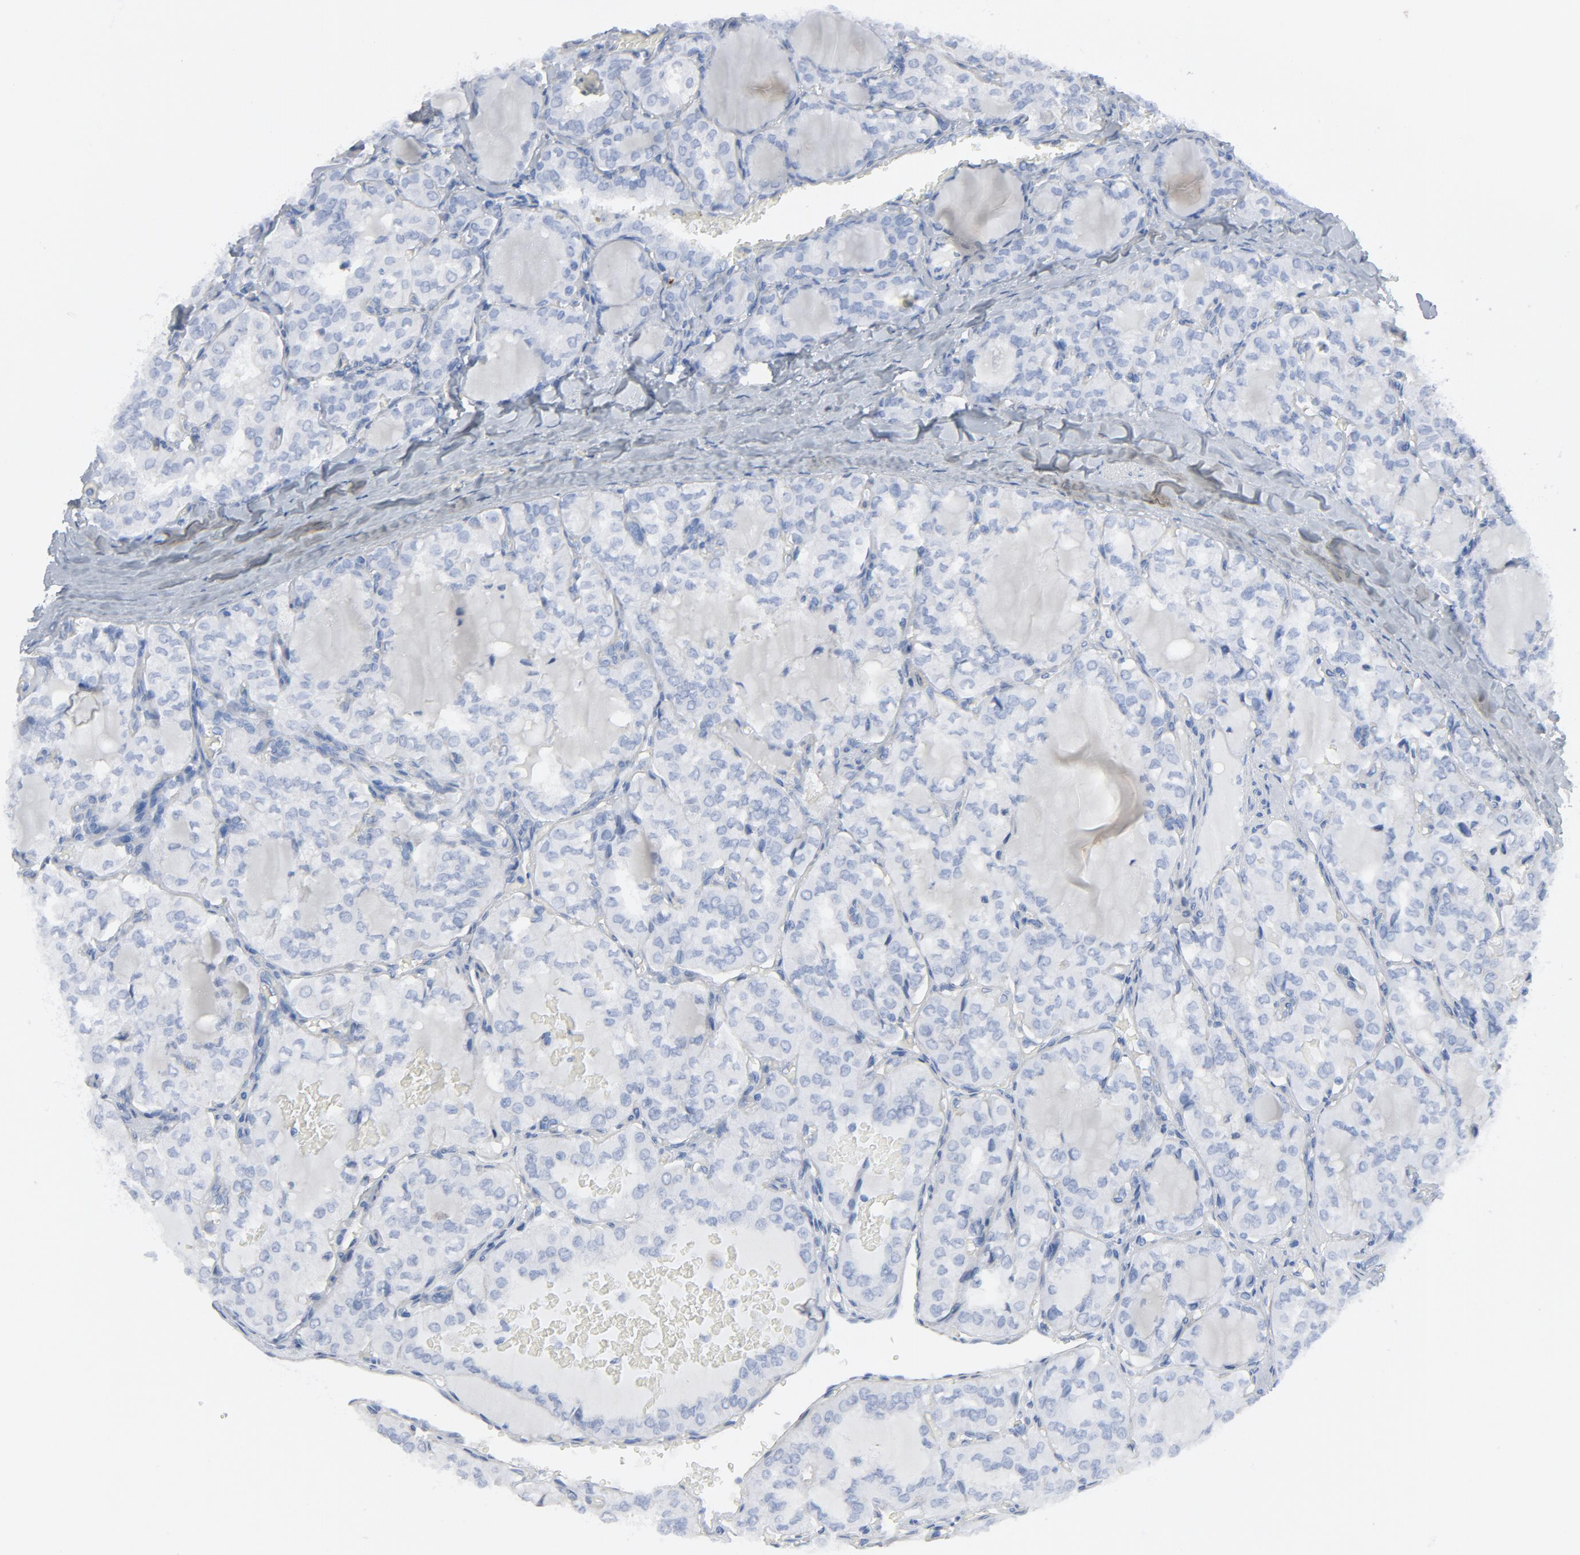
{"staining": {"intensity": "negative", "quantity": "none", "location": "none"}, "tissue": "thyroid cancer", "cell_type": "Tumor cells", "image_type": "cancer", "snomed": [{"axis": "morphology", "description": "Papillary adenocarcinoma, NOS"}, {"axis": "topography", "description": "Thyroid gland"}], "caption": "Papillary adenocarcinoma (thyroid) stained for a protein using immunohistochemistry displays no expression tumor cells.", "gene": "C14orf119", "patient": {"sex": "male", "age": 20}}